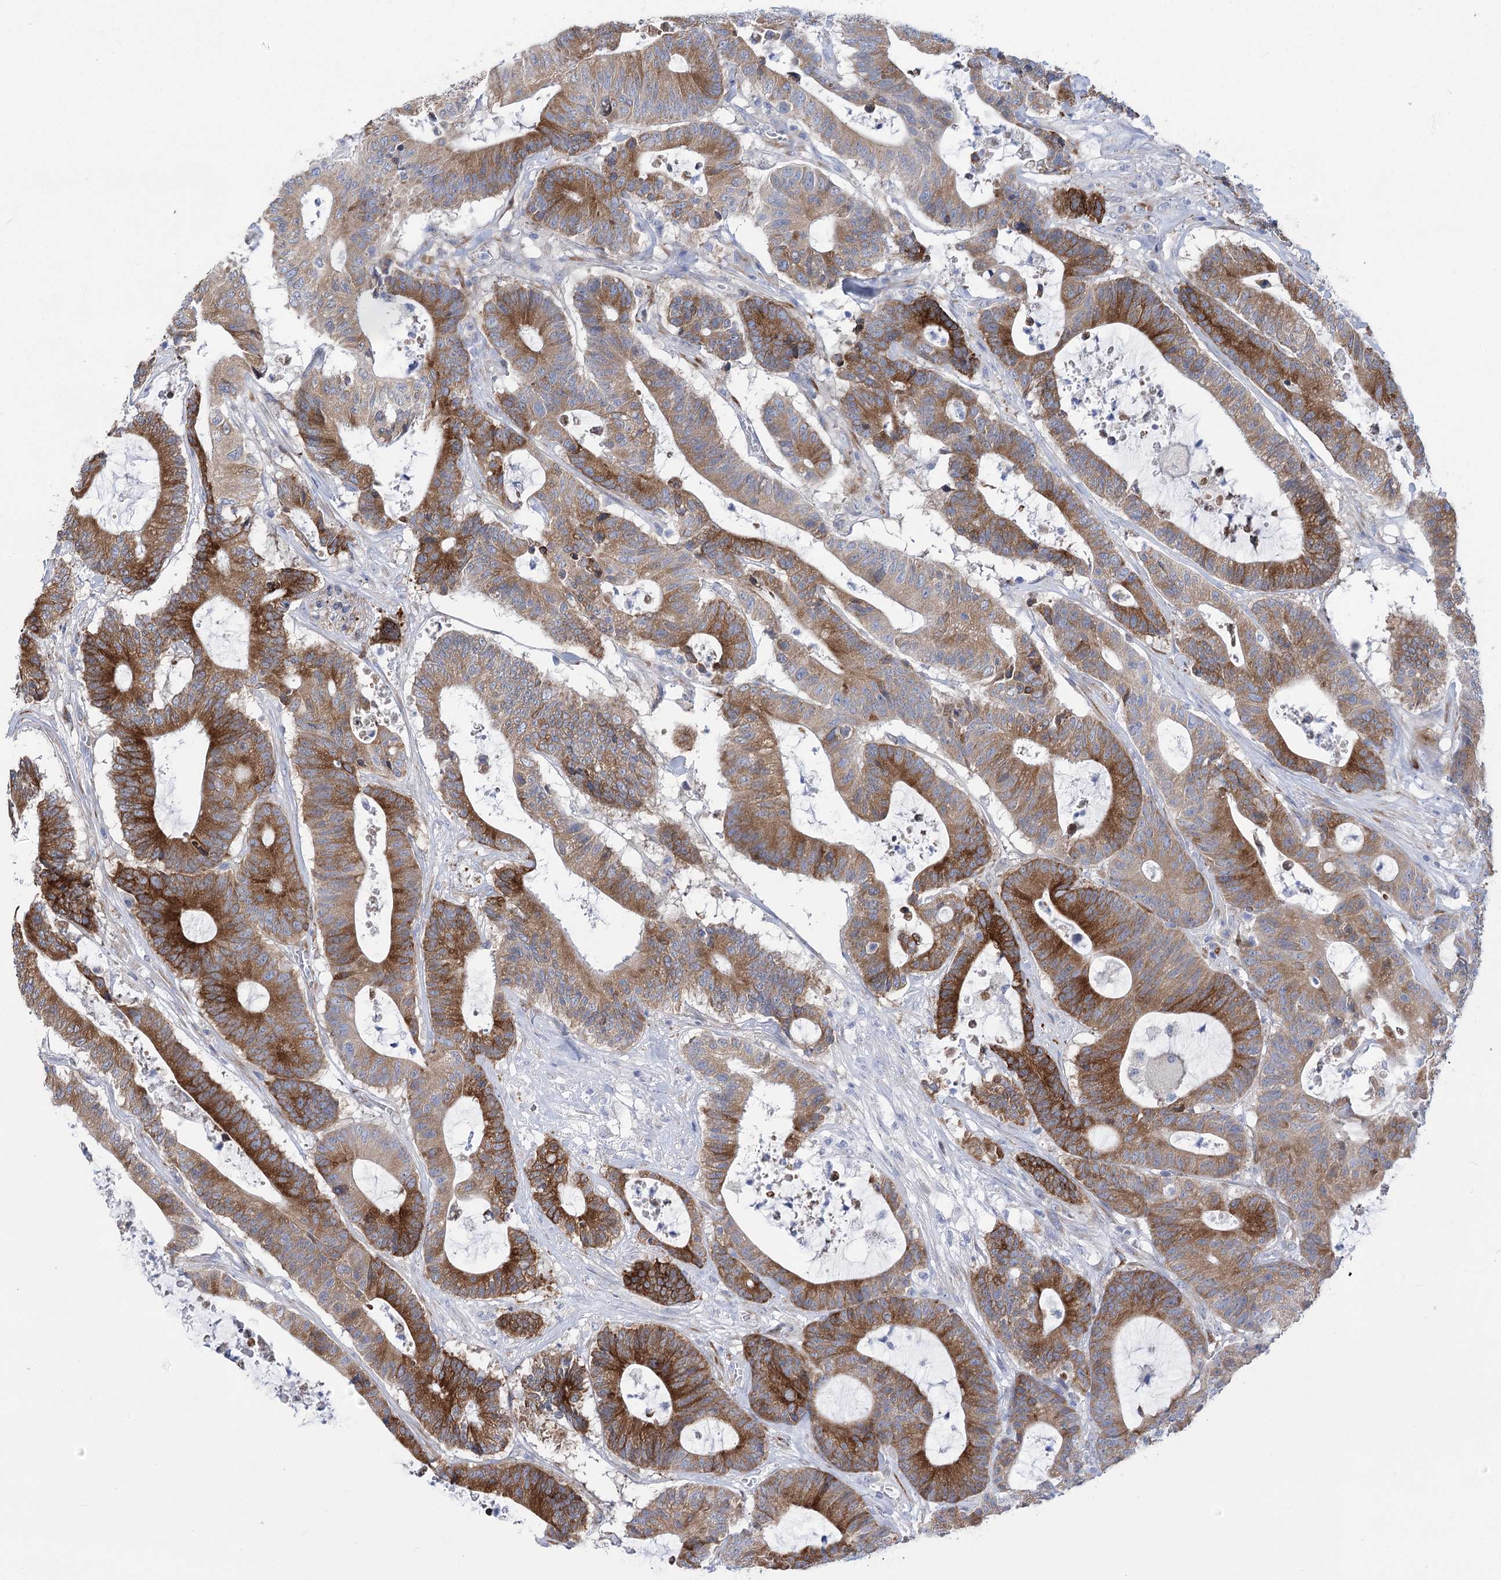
{"staining": {"intensity": "moderate", "quantity": ">75%", "location": "cytoplasmic/membranous"}, "tissue": "colorectal cancer", "cell_type": "Tumor cells", "image_type": "cancer", "snomed": [{"axis": "morphology", "description": "Adenocarcinoma, NOS"}, {"axis": "topography", "description": "Colon"}], "caption": "Moderate cytoplasmic/membranous positivity is seen in approximately >75% of tumor cells in adenocarcinoma (colorectal). (Brightfield microscopy of DAB IHC at high magnification).", "gene": "YTHDC2", "patient": {"sex": "female", "age": 84}}